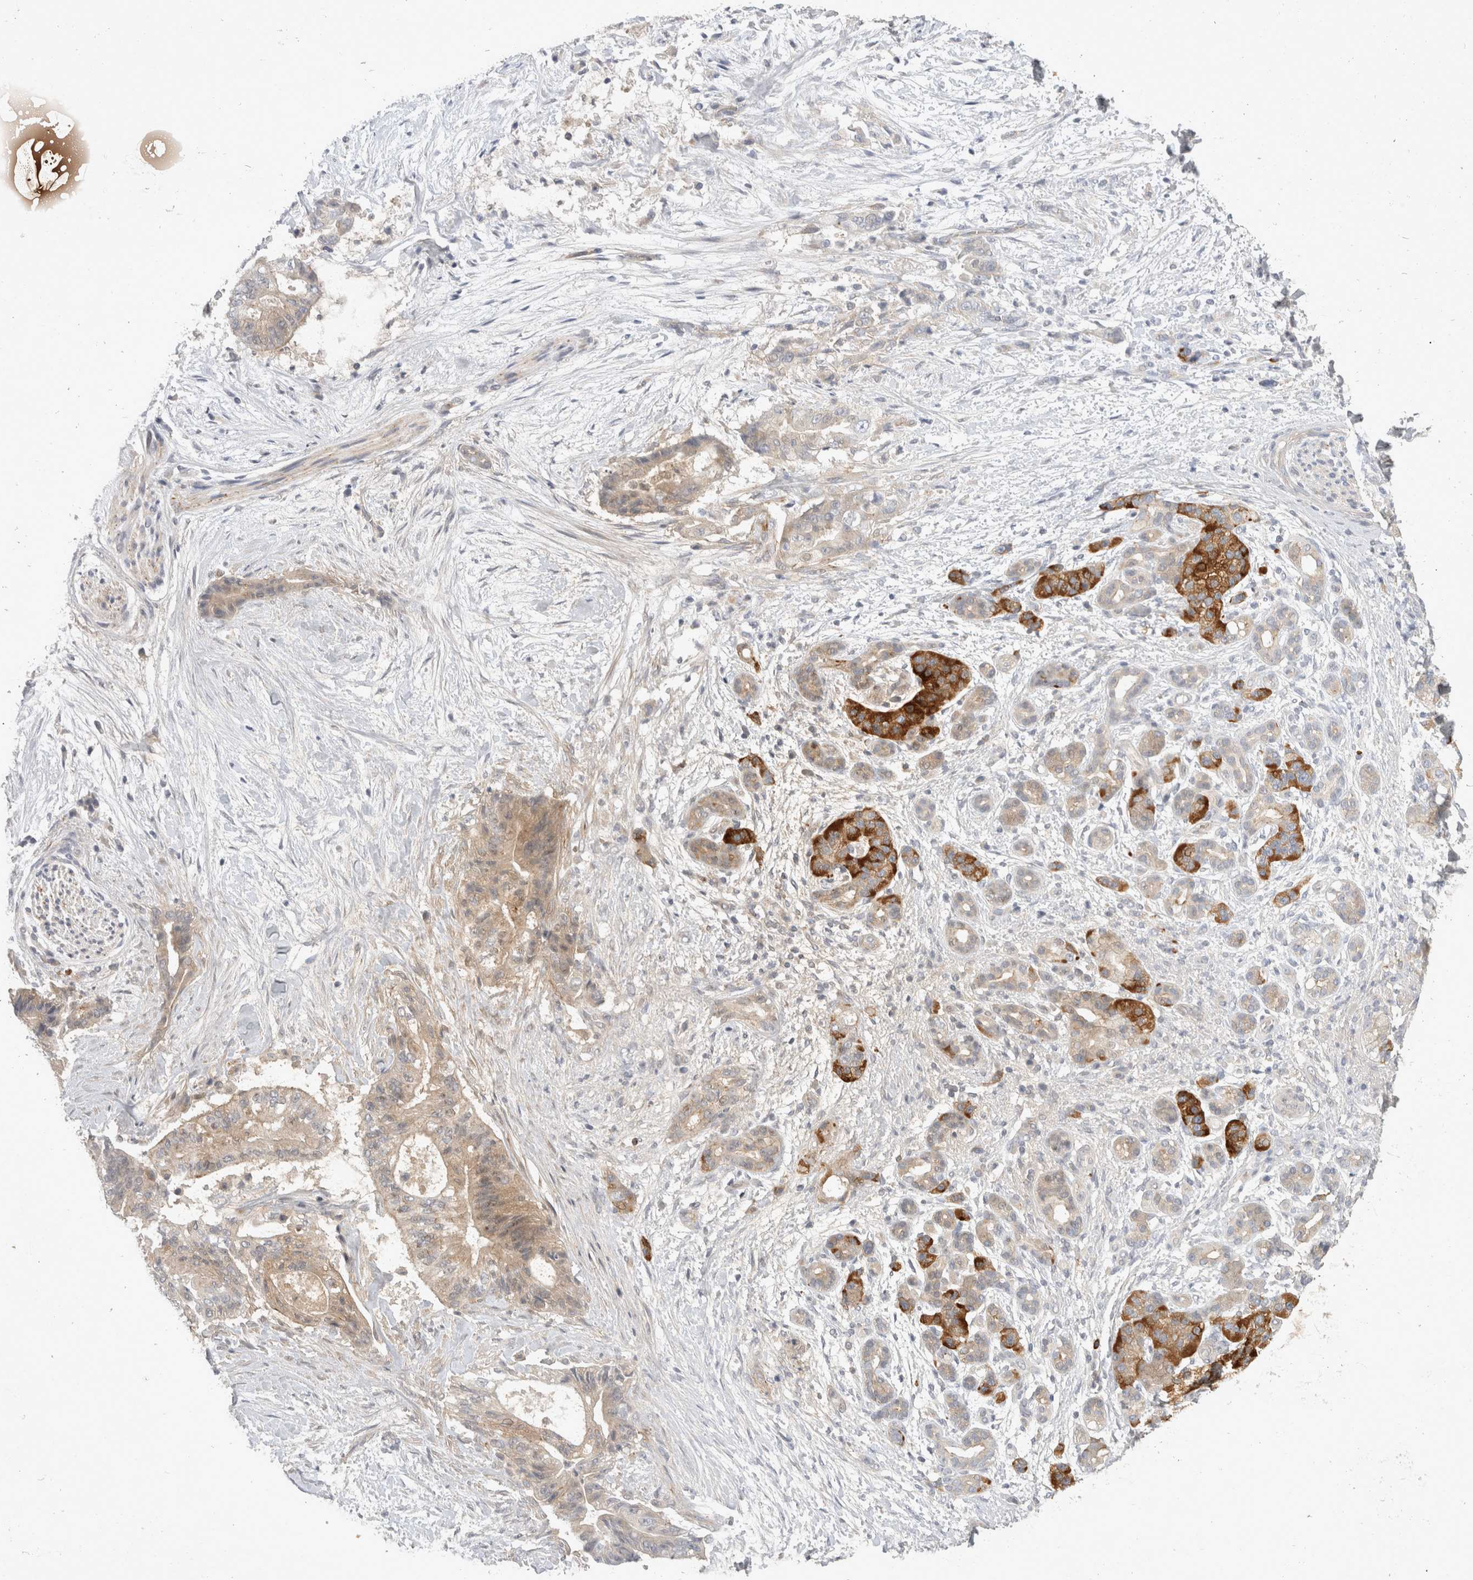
{"staining": {"intensity": "weak", "quantity": "25%-75%", "location": "cytoplasmic/membranous"}, "tissue": "pancreatic cancer", "cell_type": "Tumor cells", "image_type": "cancer", "snomed": [{"axis": "morphology", "description": "Adenocarcinoma, NOS"}, {"axis": "topography", "description": "Pancreas"}], "caption": "Brown immunohistochemical staining in pancreatic cancer exhibits weak cytoplasmic/membranous expression in approximately 25%-75% of tumor cells. The protein of interest is stained brown, and the nuclei are stained in blue (DAB (3,3'-diaminobenzidine) IHC with brightfield microscopy, high magnification).", "gene": "TOM1L2", "patient": {"sex": "male", "age": 59}}